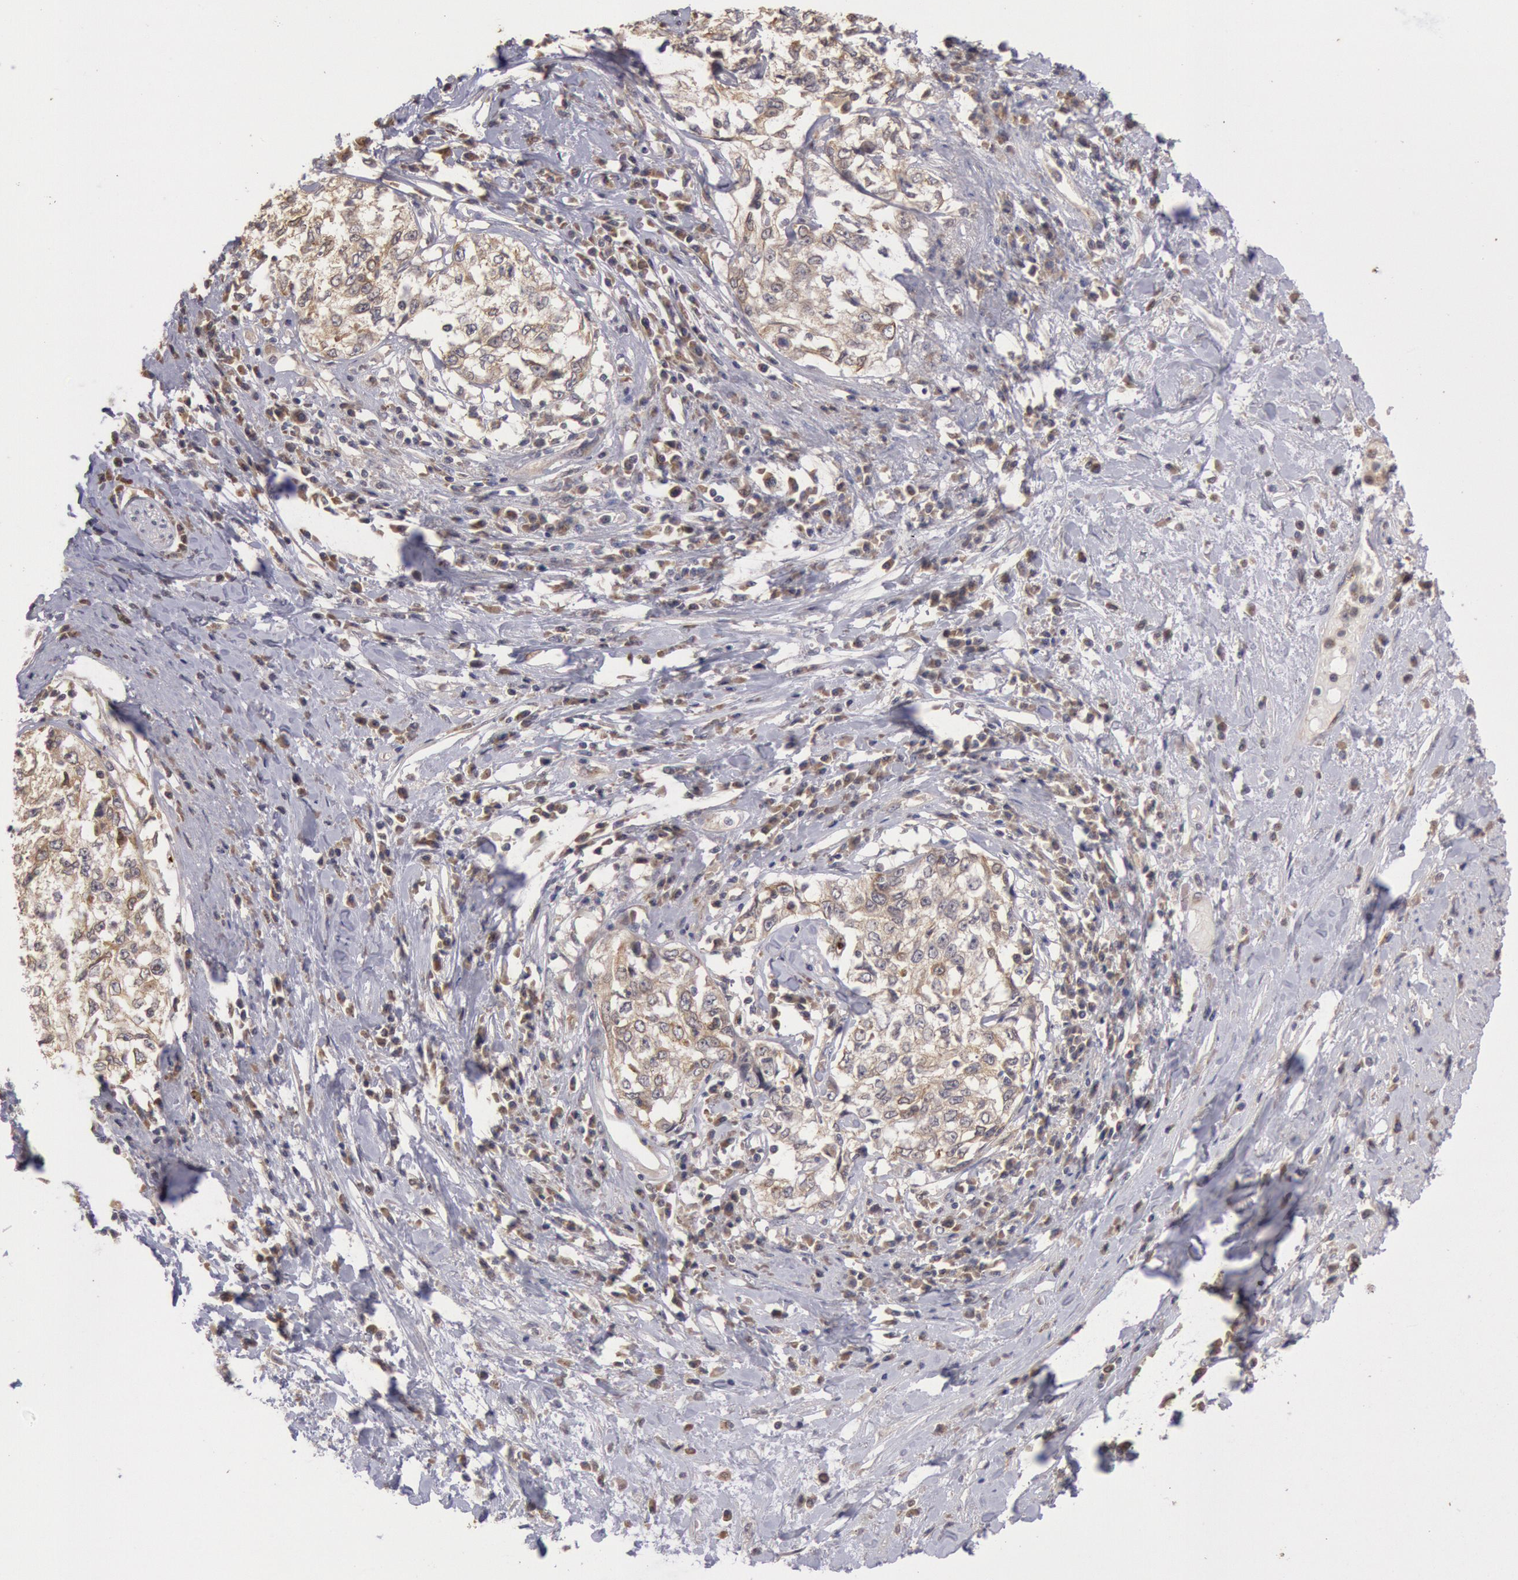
{"staining": {"intensity": "weak", "quantity": "25%-75%", "location": "cytoplasmic/membranous"}, "tissue": "cervical cancer", "cell_type": "Tumor cells", "image_type": "cancer", "snomed": [{"axis": "morphology", "description": "Squamous cell carcinoma, NOS"}, {"axis": "topography", "description": "Cervix"}], "caption": "IHC photomicrograph of human squamous cell carcinoma (cervical) stained for a protein (brown), which demonstrates low levels of weak cytoplasmic/membranous expression in about 25%-75% of tumor cells.", "gene": "PLA2G6", "patient": {"sex": "female", "age": 57}}